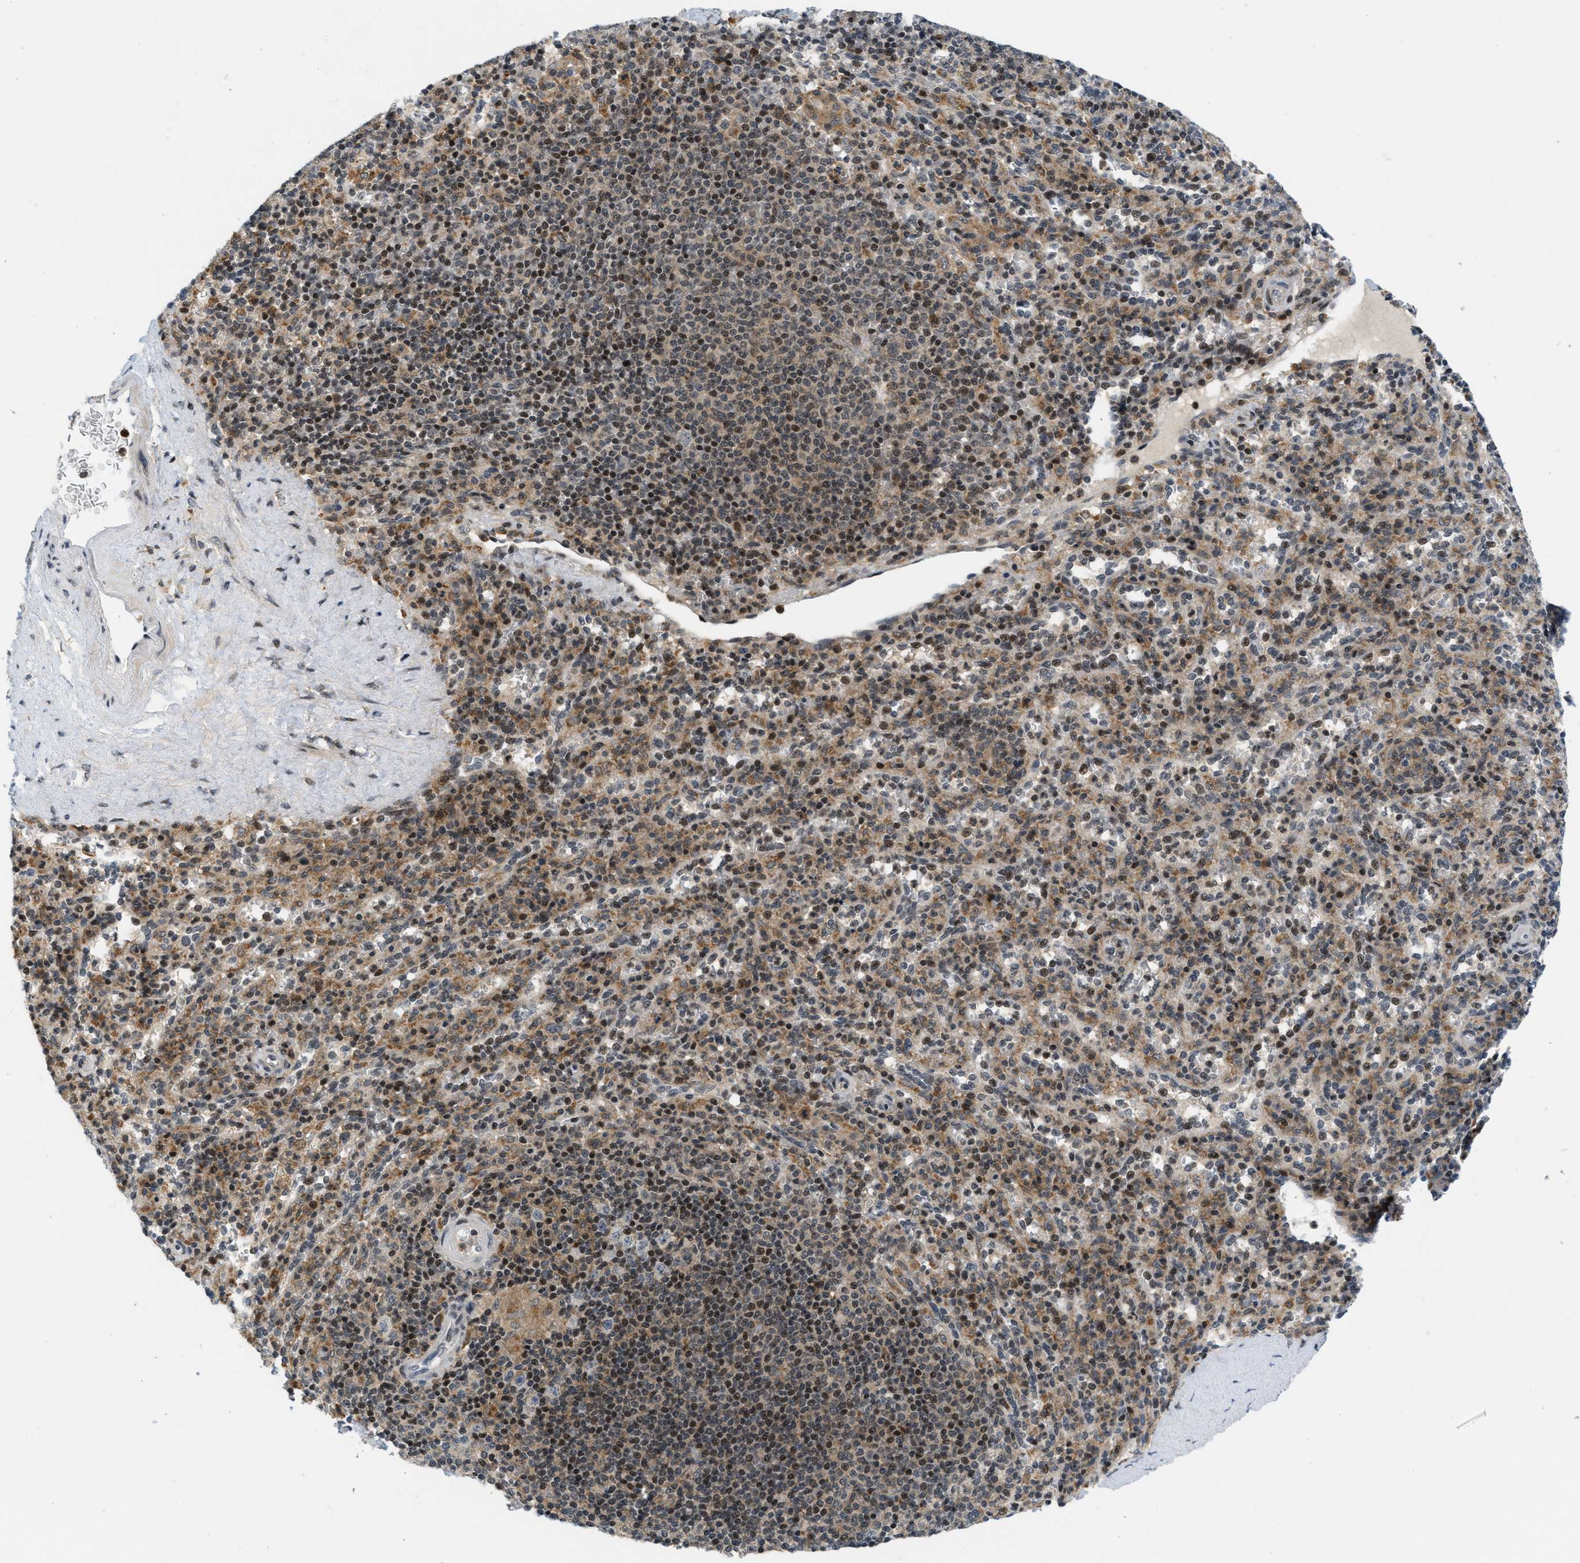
{"staining": {"intensity": "moderate", "quantity": "25%-75%", "location": "nuclear"}, "tissue": "spleen", "cell_type": "Cells in red pulp", "image_type": "normal", "snomed": [{"axis": "morphology", "description": "Normal tissue, NOS"}, {"axis": "topography", "description": "Spleen"}], "caption": "A medium amount of moderate nuclear expression is appreciated in about 25%-75% of cells in red pulp in unremarkable spleen. (IHC, brightfield microscopy, high magnification).", "gene": "ING1", "patient": {"sex": "male", "age": 36}}